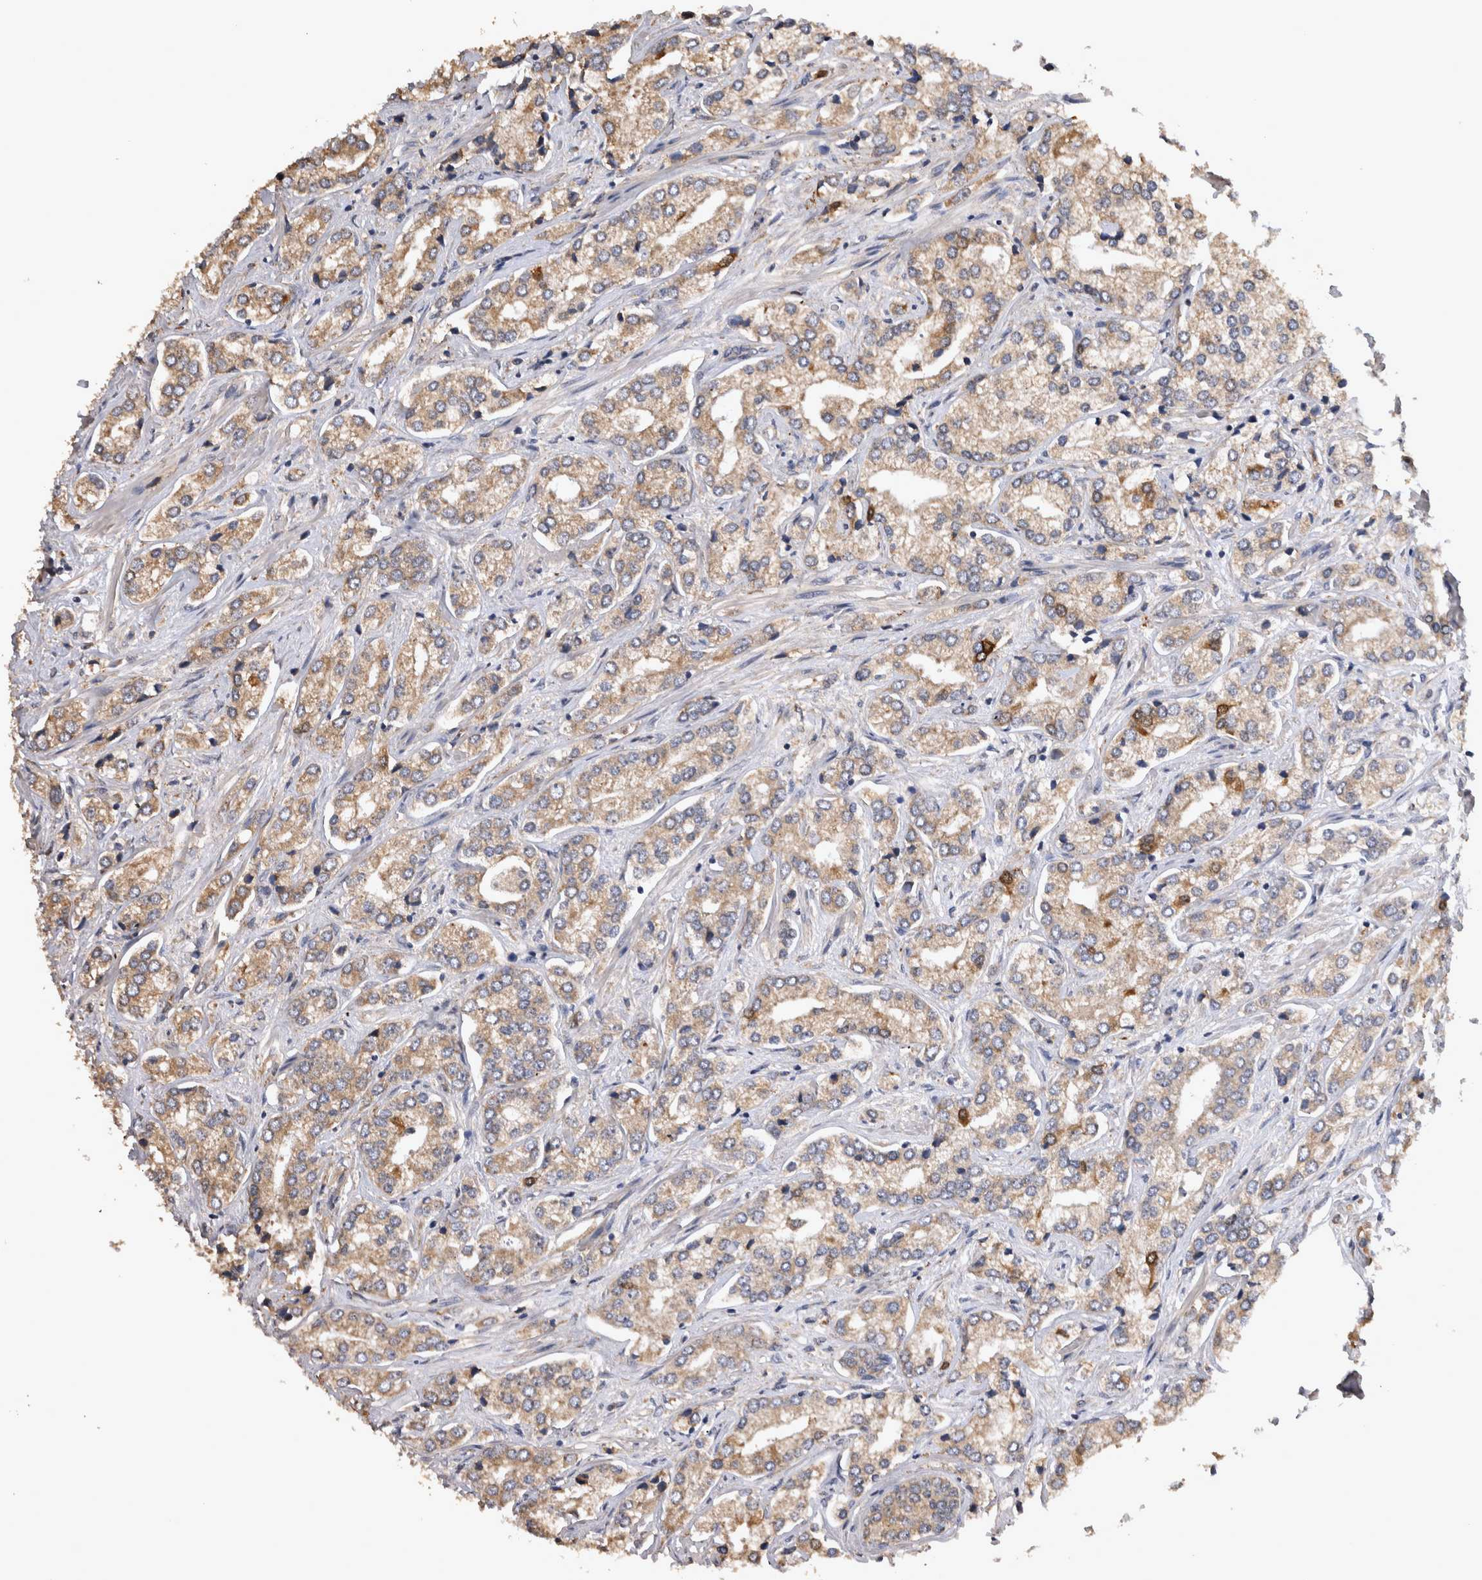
{"staining": {"intensity": "moderate", "quantity": "<25%", "location": "cytoplasmic/membranous"}, "tissue": "prostate cancer", "cell_type": "Tumor cells", "image_type": "cancer", "snomed": [{"axis": "morphology", "description": "Adenocarcinoma, High grade"}, {"axis": "topography", "description": "Prostate"}], "caption": "High-power microscopy captured an immunohistochemistry image of prostate adenocarcinoma (high-grade), revealing moderate cytoplasmic/membranous positivity in about <25% of tumor cells. (IHC, brightfield microscopy, high magnification).", "gene": "TMED7", "patient": {"sex": "male", "age": 66}}